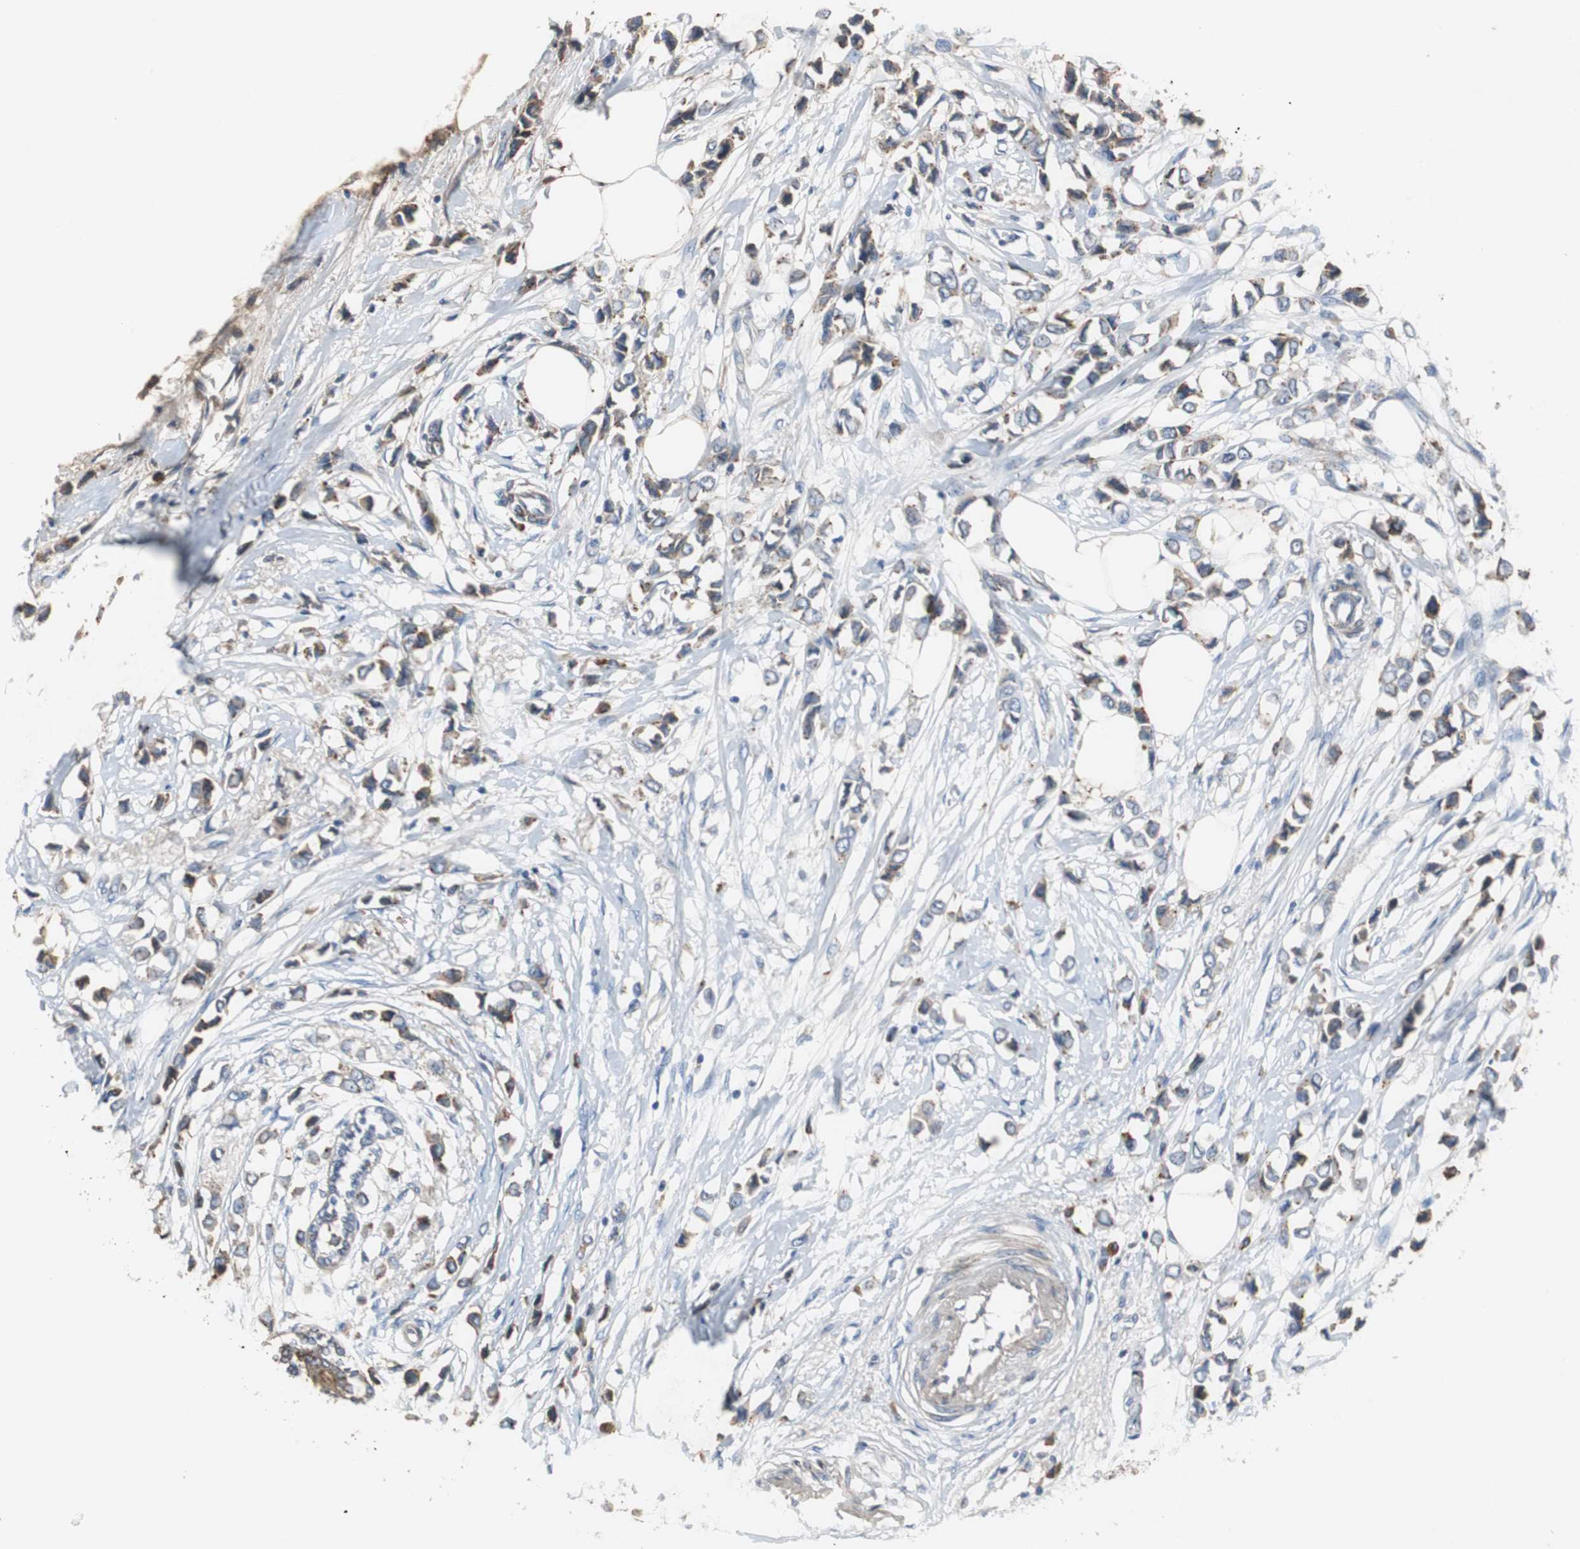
{"staining": {"intensity": "weak", "quantity": "25%-75%", "location": "cytoplasmic/membranous"}, "tissue": "breast cancer", "cell_type": "Tumor cells", "image_type": "cancer", "snomed": [{"axis": "morphology", "description": "Lobular carcinoma"}, {"axis": "topography", "description": "Breast"}], "caption": "Protein staining demonstrates weak cytoplasmic/membranous staining in approximately 25%-75% of tumor cells in breast cancer.", "gene": "SORT1", "patient": {"sex": "female", "age": 51}}